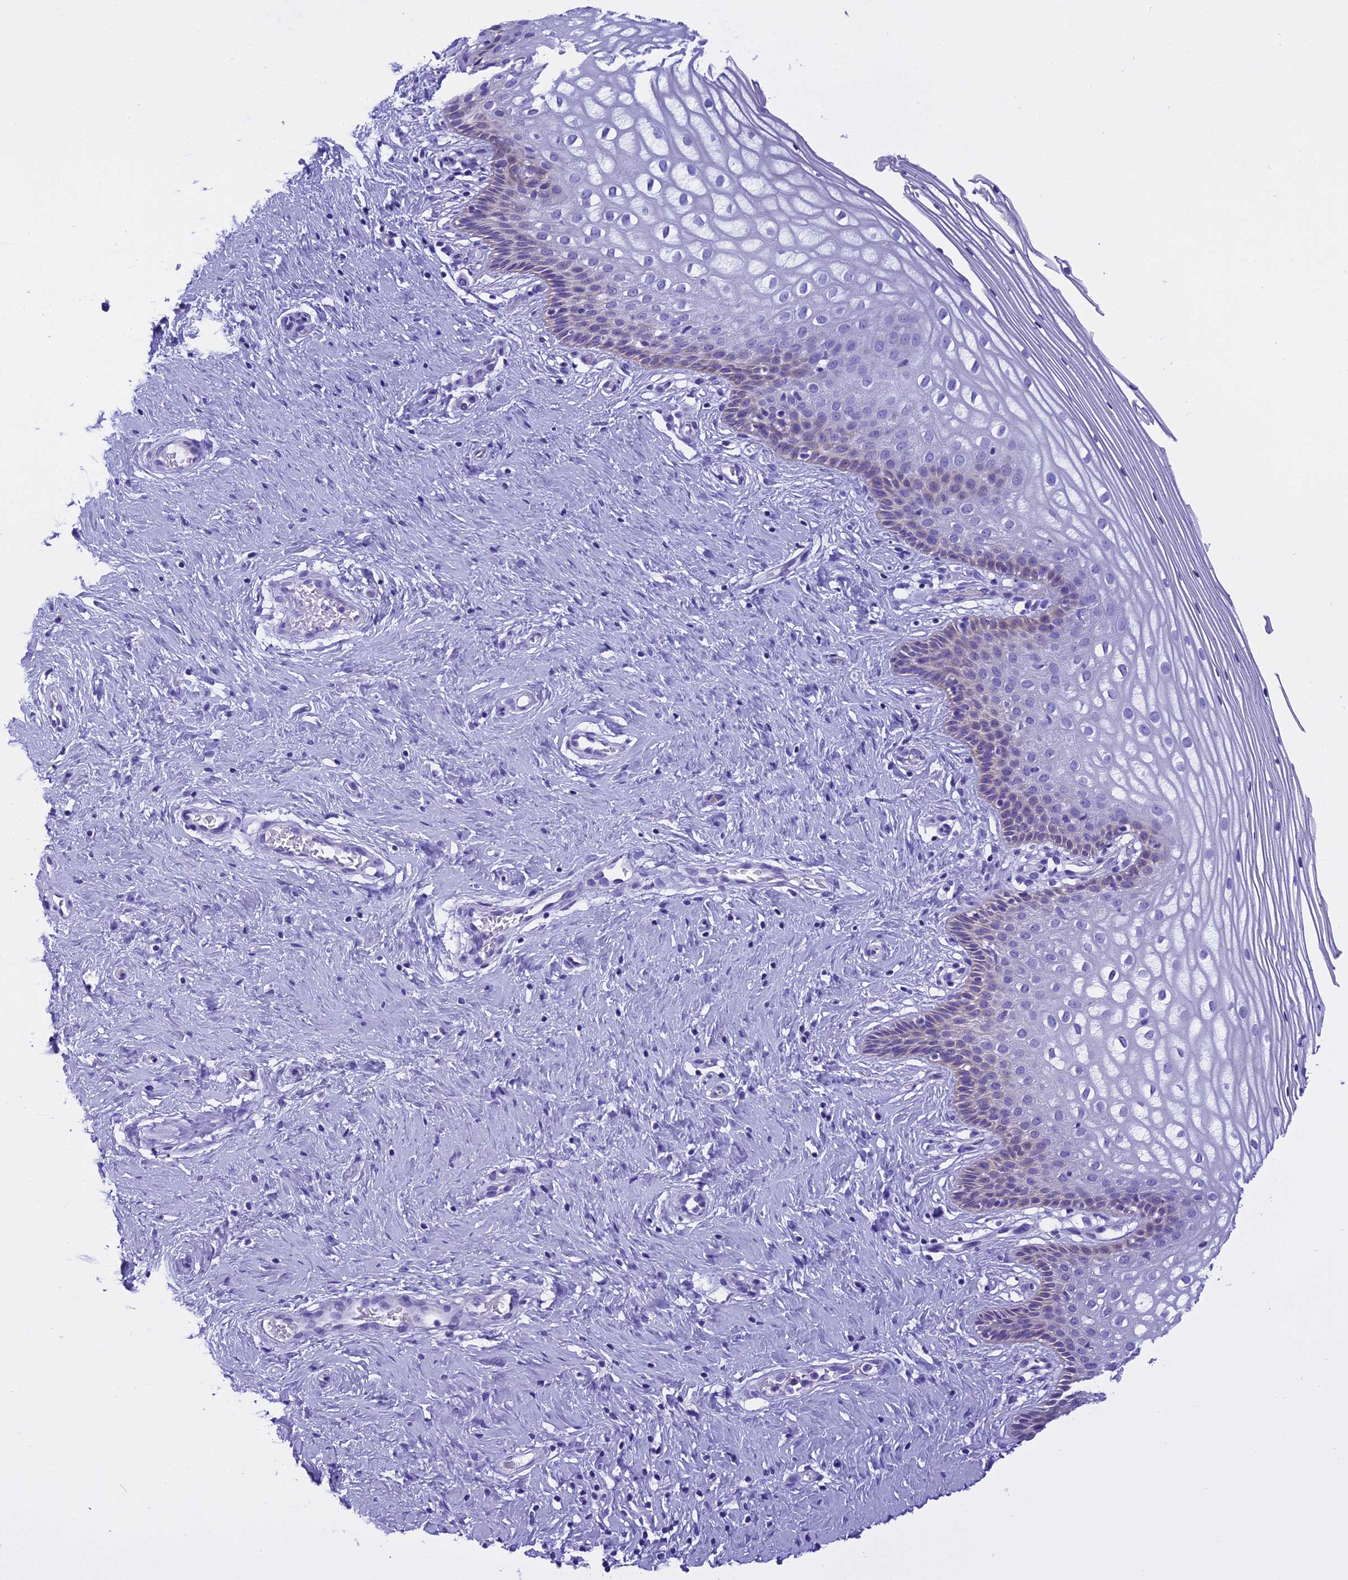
{"staining": {"intensity": "moderate", "quantity": "25%-75%", "location": "cytoplasmic/membranous"}, "tissue": "cervix", "cell_type": "Glandular cells", "image_type": "normal", "snomed": [{"axis": "morphology", "description": "Normal tissue, NOS"}, {"axis": "topography", "description": "Cervix"}], "caption": "Immunohistochemistry (IHC) micrograph of unremarkable cervix: human cervix stained using immunohistochemistry displays medium levels of moderate protein expression localized specifically in the cytoplasmic/membranous of glandular cells, appearing as a cytoplasmic/membranous brown color.", "gene": "KCTD14", "patient": {"sex": "female", "age": 33}}